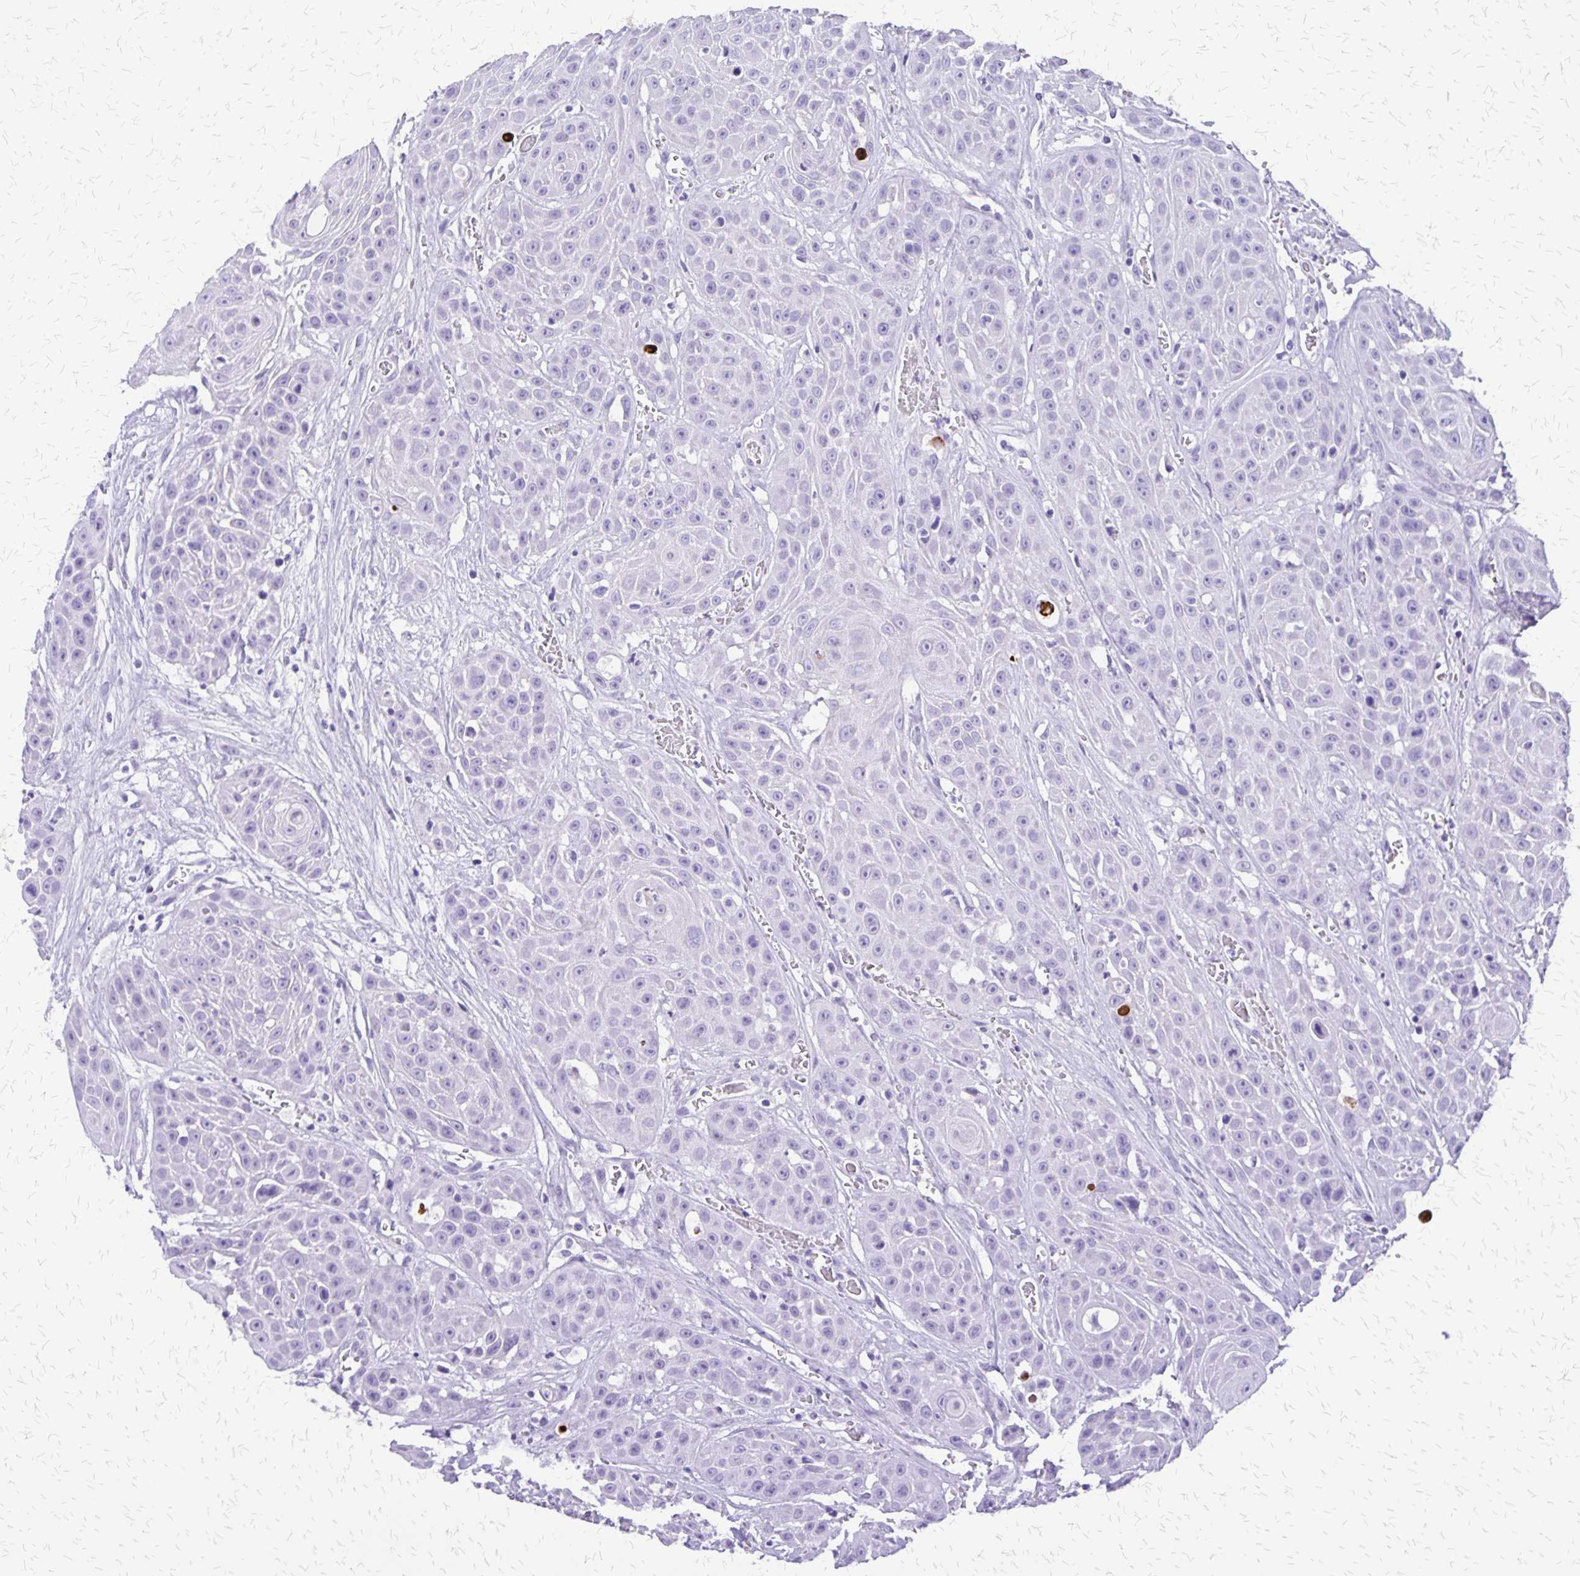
{"staining": {"intensity": "negative", "quantity": "none", "location": "none"}, "tissue": "head and neck cancer", "cell_type": "Tumor cells", "image_type": "cancer", "snomed": [{"axis": "morphology", "description": "Squamous cell carcinoma, NOS"}, {"axis": "topography", "description": "Oral tissue"}, {"axis": "topography", "description": "Head-Neck"}], "caption": "High magnification brightfield microscopy of head and neck cancer (squamous cell carcinoma) stained with DAB (brown) and counterstained with hematoxylin (blue): tumor cells show no significant positivity.", "gene": "SLC13A2", "patient": {"sex": "male", "age": 81}}